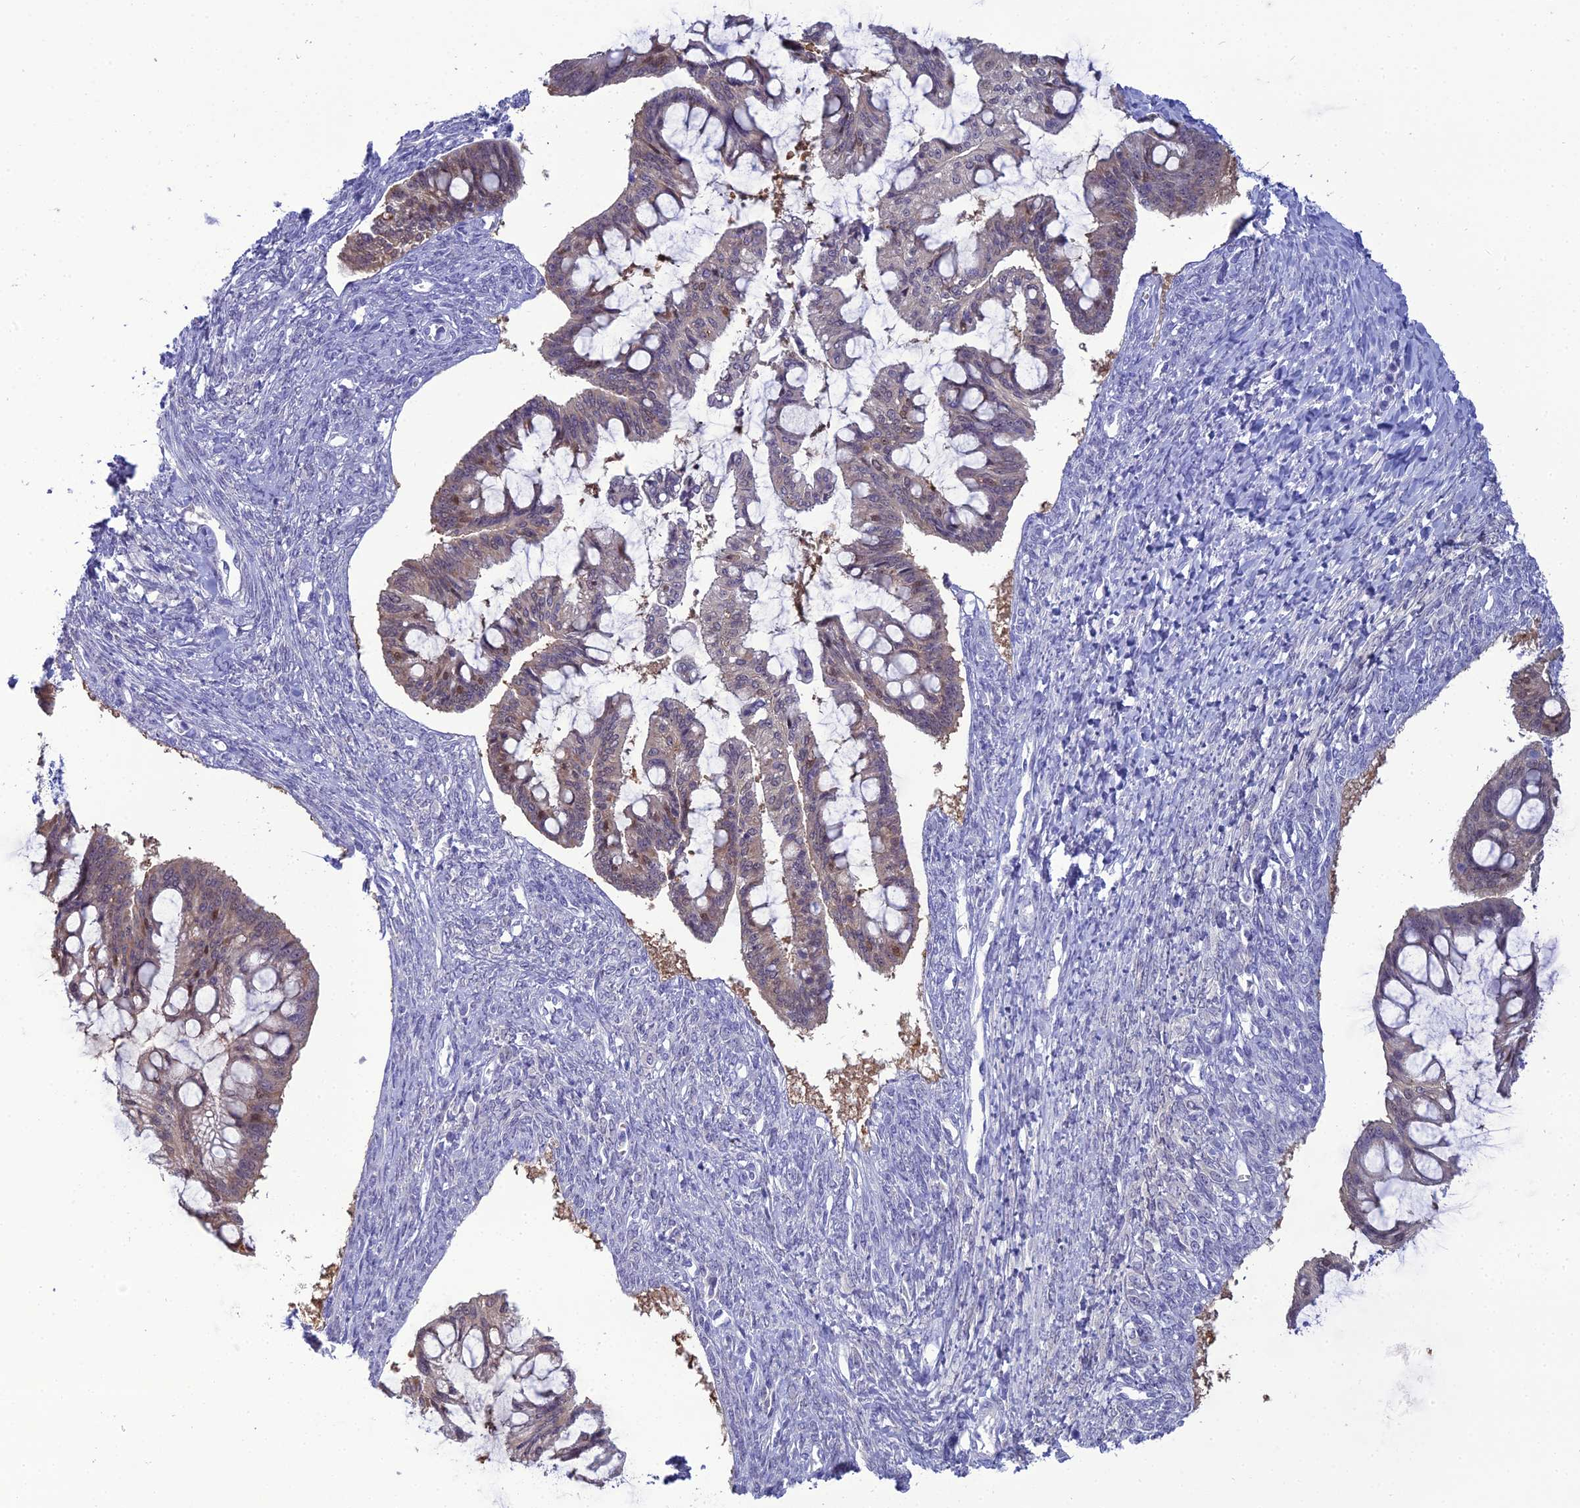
{"staining": {"intensity": "weak", "quantity": "<25%", "location": "nuclear"}, "tissue": "ovarian cancer", "cell_type": "Tumor cells", "image_type": "cancer", "snomed": [{"axis": "morphology", "description": "Cystadenocarcinoma, mucinous, NOS"}, {"axis": "topography", "description": "Ovary"}], "caption": "The micrograph shows no staining of tumor cells in ovarian mucinous cystadenocarcinoma.", "gene": "GNPNAT1", "patient": {"sex": "female", "age": 73}}